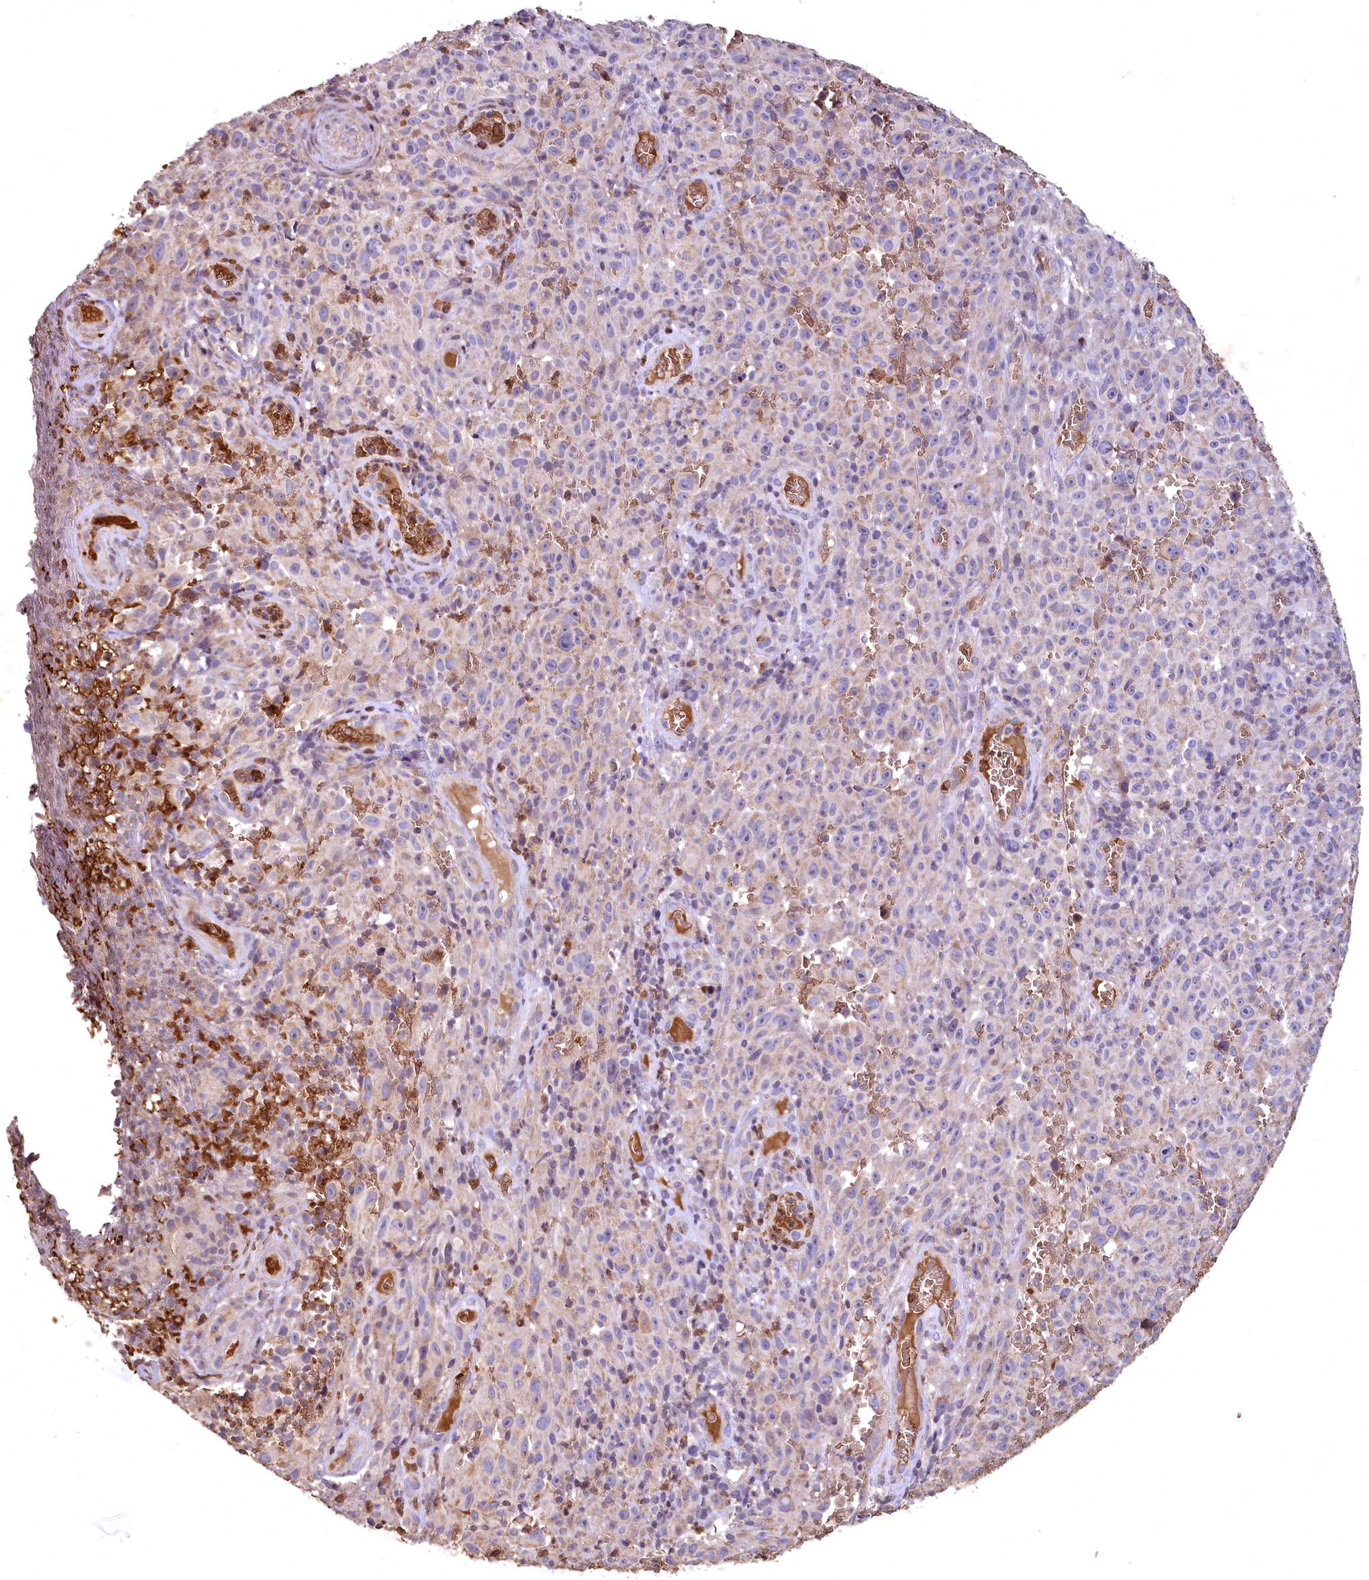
{"staining": {"intensity": "weak", "quantity": "<25%", "location": "cytoplasmic/membranous"}, "tissue": "melanoma", "cell_type": "Tumor cells", "image_type": "cancer", "snomed": [{"axis": "morphology", "description": "Malignant melanoma, NOS"}, {"axis": "topography", "description": "Skin"}], "caption": "This micrograph is of melanoma stained with immunohistochemistry to label a protein in brown with the nuclei are counter-stained blue. There is no positivity in tumor cells.", "gene": "SPTA1", "patient": {"sex": "female", "age": 82}}